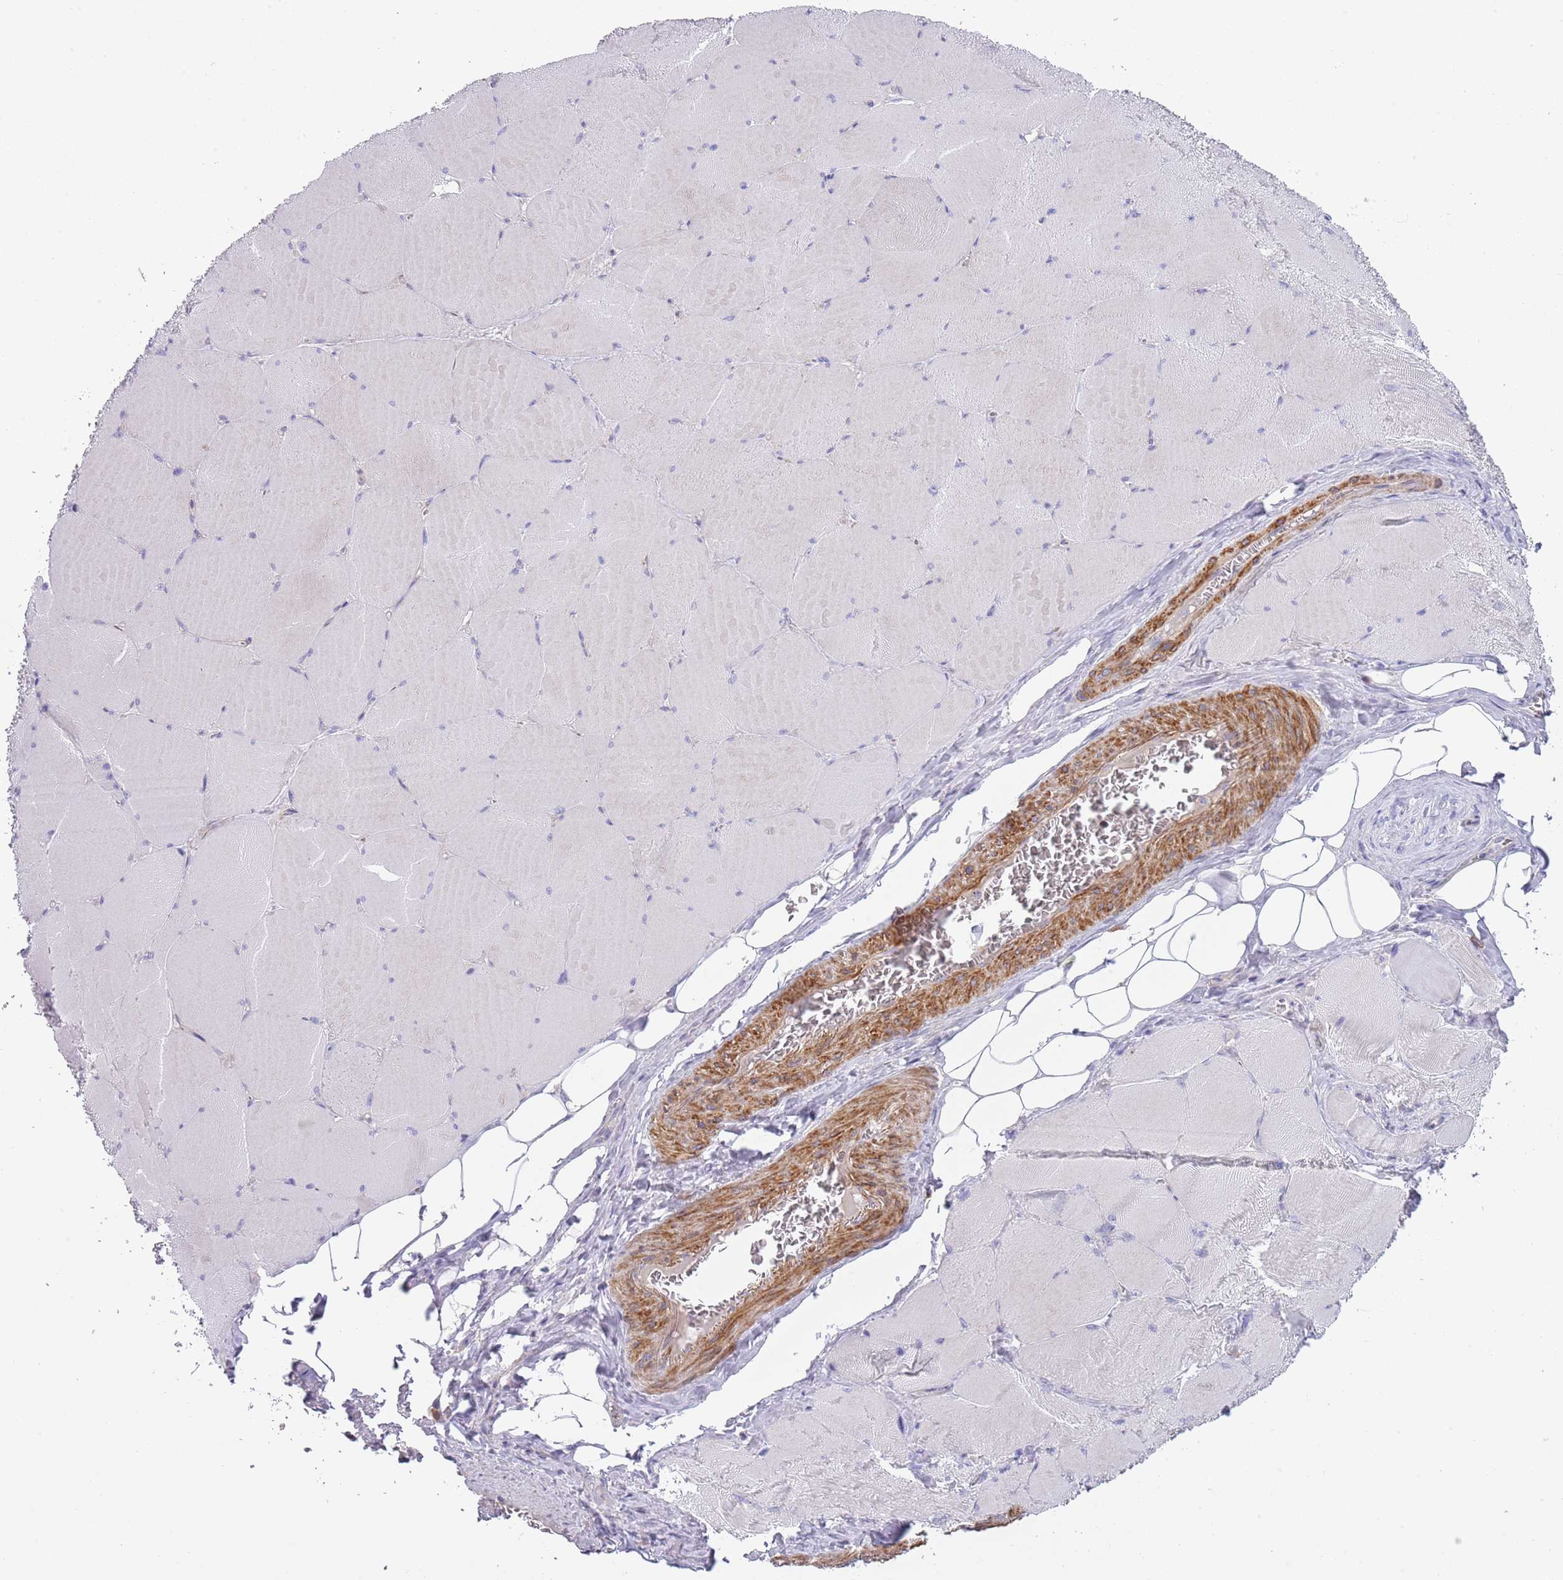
{"staining": {"intensity": "negative", "quantity": "none", "location": "none"}, "tissue": "skeletal muscle", "cell_type": "Myocytes", "image_type": "normal", "snomed": [{"axis": "morphology", "description": "Normal tissue, NOS"}, {"axis": "topography", "description": "Skeletal muscle"}, {"axis": "topography", "description": "Head-Neck"}], "caption": "Immunohistochemical staining of unremarkable skeletal muscle demonstrates no significant expression in myocytes.", "gene": "TINAGL1", "patient": {"sex": "male", "age": 66}}